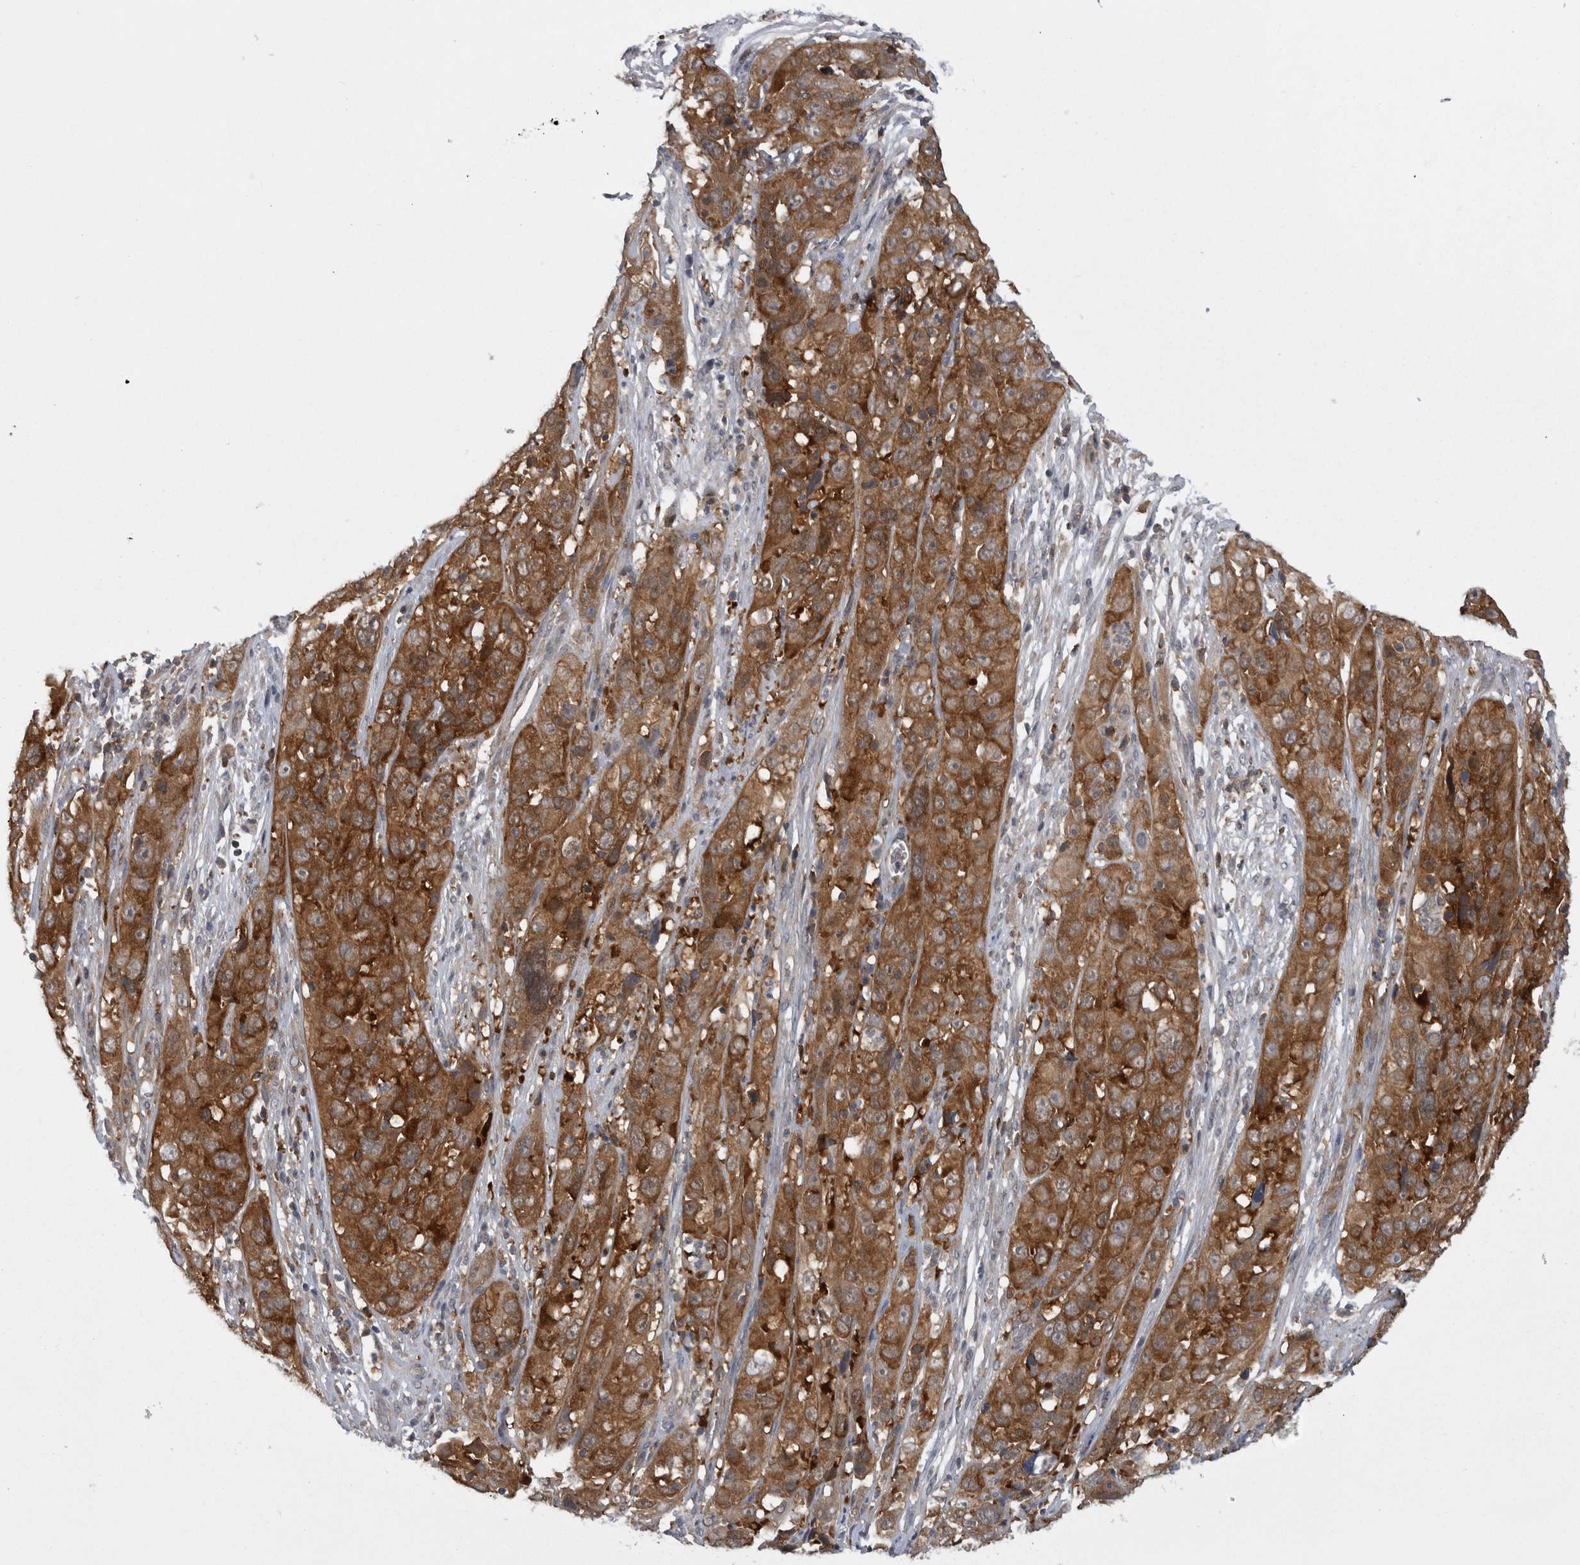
{"staining": {"intensity": "strong", "quantity": ">75%", "location": "cytoplasmic/membranous"}, "tissue": "cervical cancer", "cell_type": "Tumor cells", "image_type": "cancer", "snomed": [{"axis": "morphology", "description": "Squamous cell carcinoma, NOS"}, {"axis": "topography", "description": "Cervix"}], "caption": "This is an image of immunohistochemistry (IHC) staining of cervical cancer (squamous cell carcinoma), which shows strong staining in the cytoplasmic/membranous of tumor cells.", "gene": "CACYBP", "patient": {"sex": "female", "age": 32}}